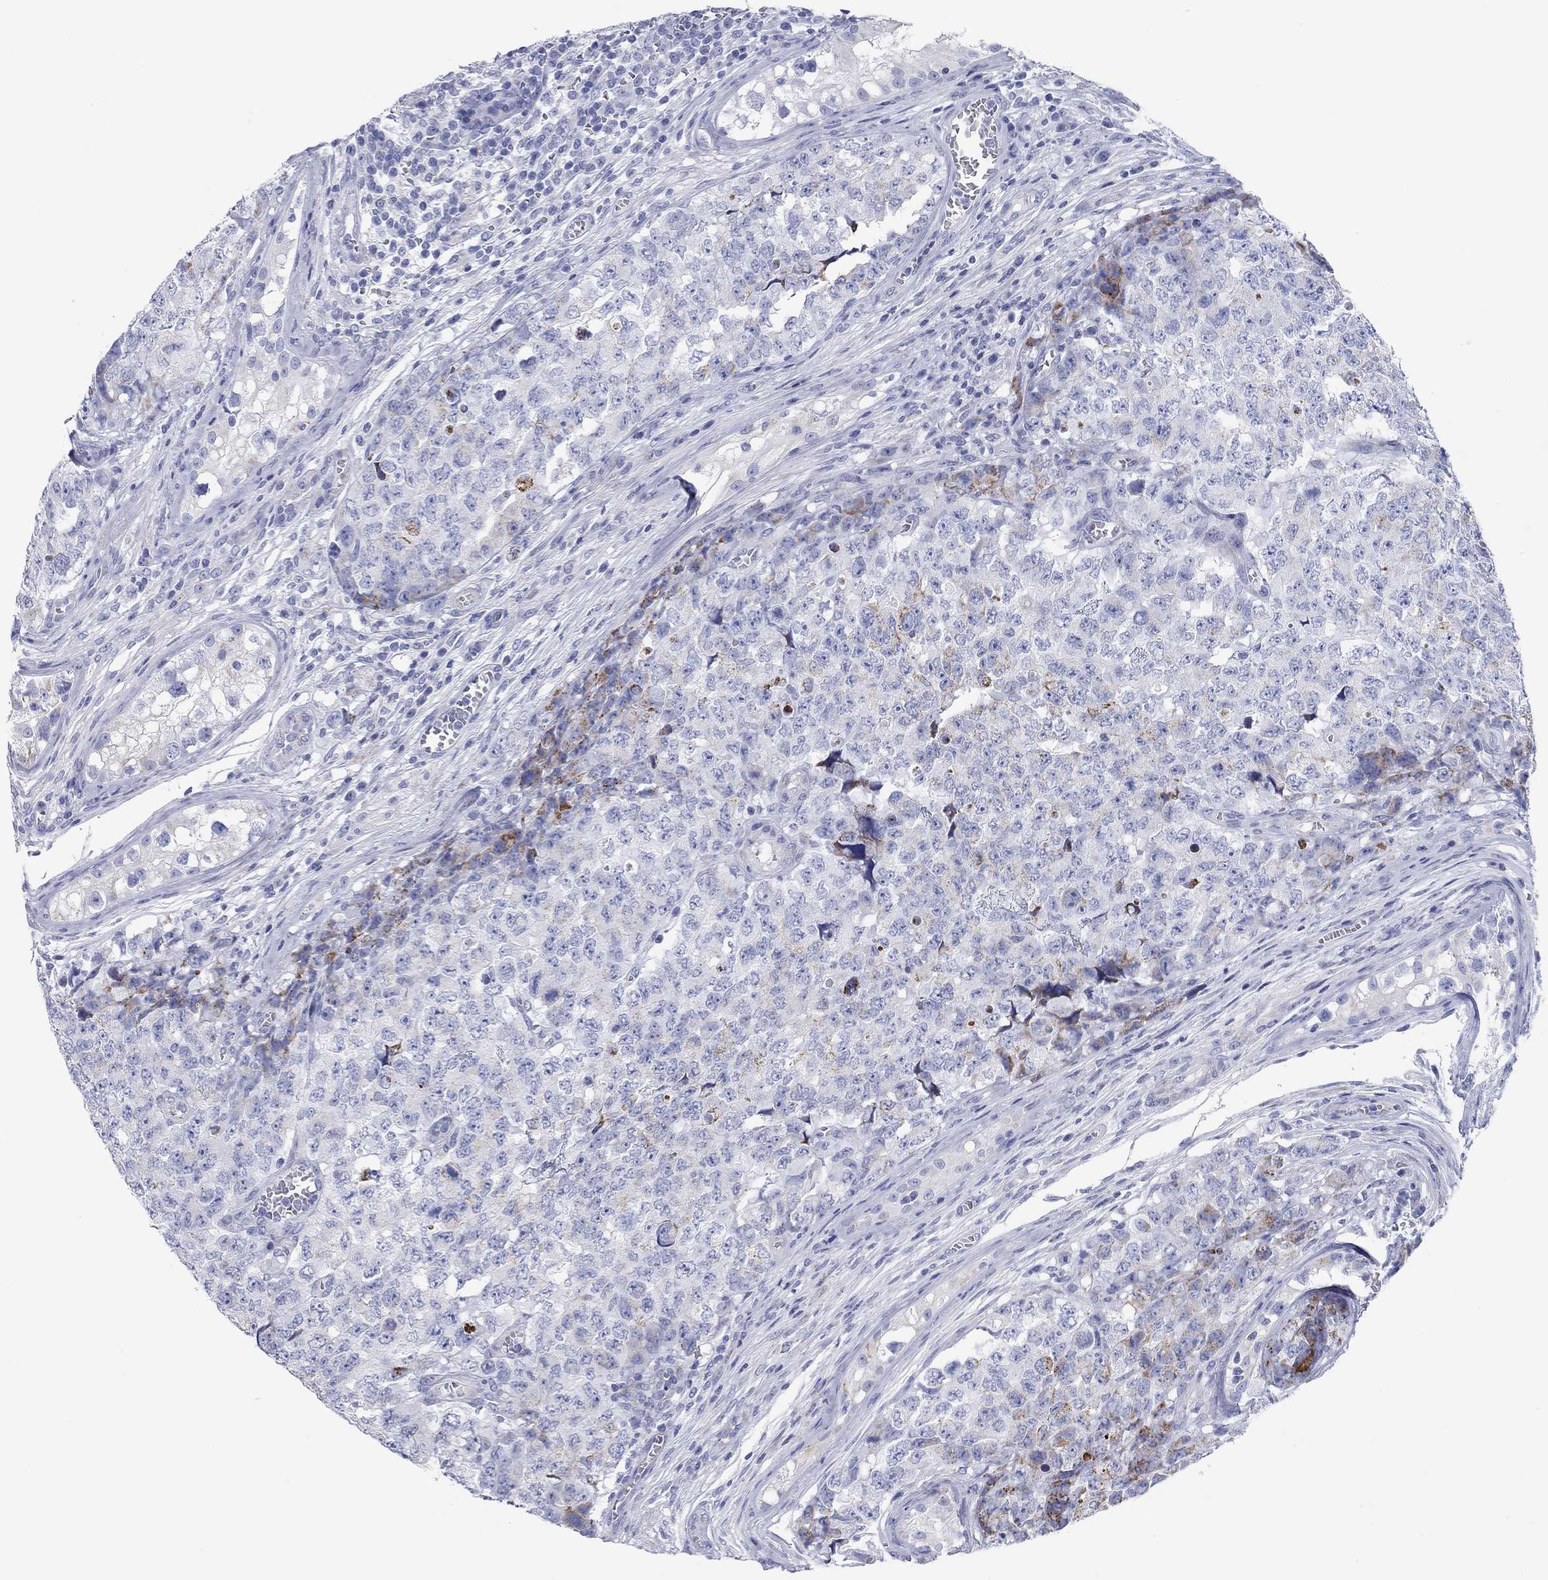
{"staining": {"intensity": "strong", "quantity": "<25%", "location": "cytoplasmic/membranous"}, "tissue": "testis cancer", "cell_type": "Tumor cells", "image_type": "cancer", "snomed": [{"axis": "morphology", "description": "Carcinoma, Embryonal, NOS"}, {"axis": "topography", "description": "Testis"}], "caption": "The photomicrograph shows staining of testis cancer (embryonal carcinoma), revealing strong cytoplasmic/membranous protein positivity (brown color) within tumor cells.", "gene": "CHI3L2", "patient": {"sex": "male", "age": 23}}